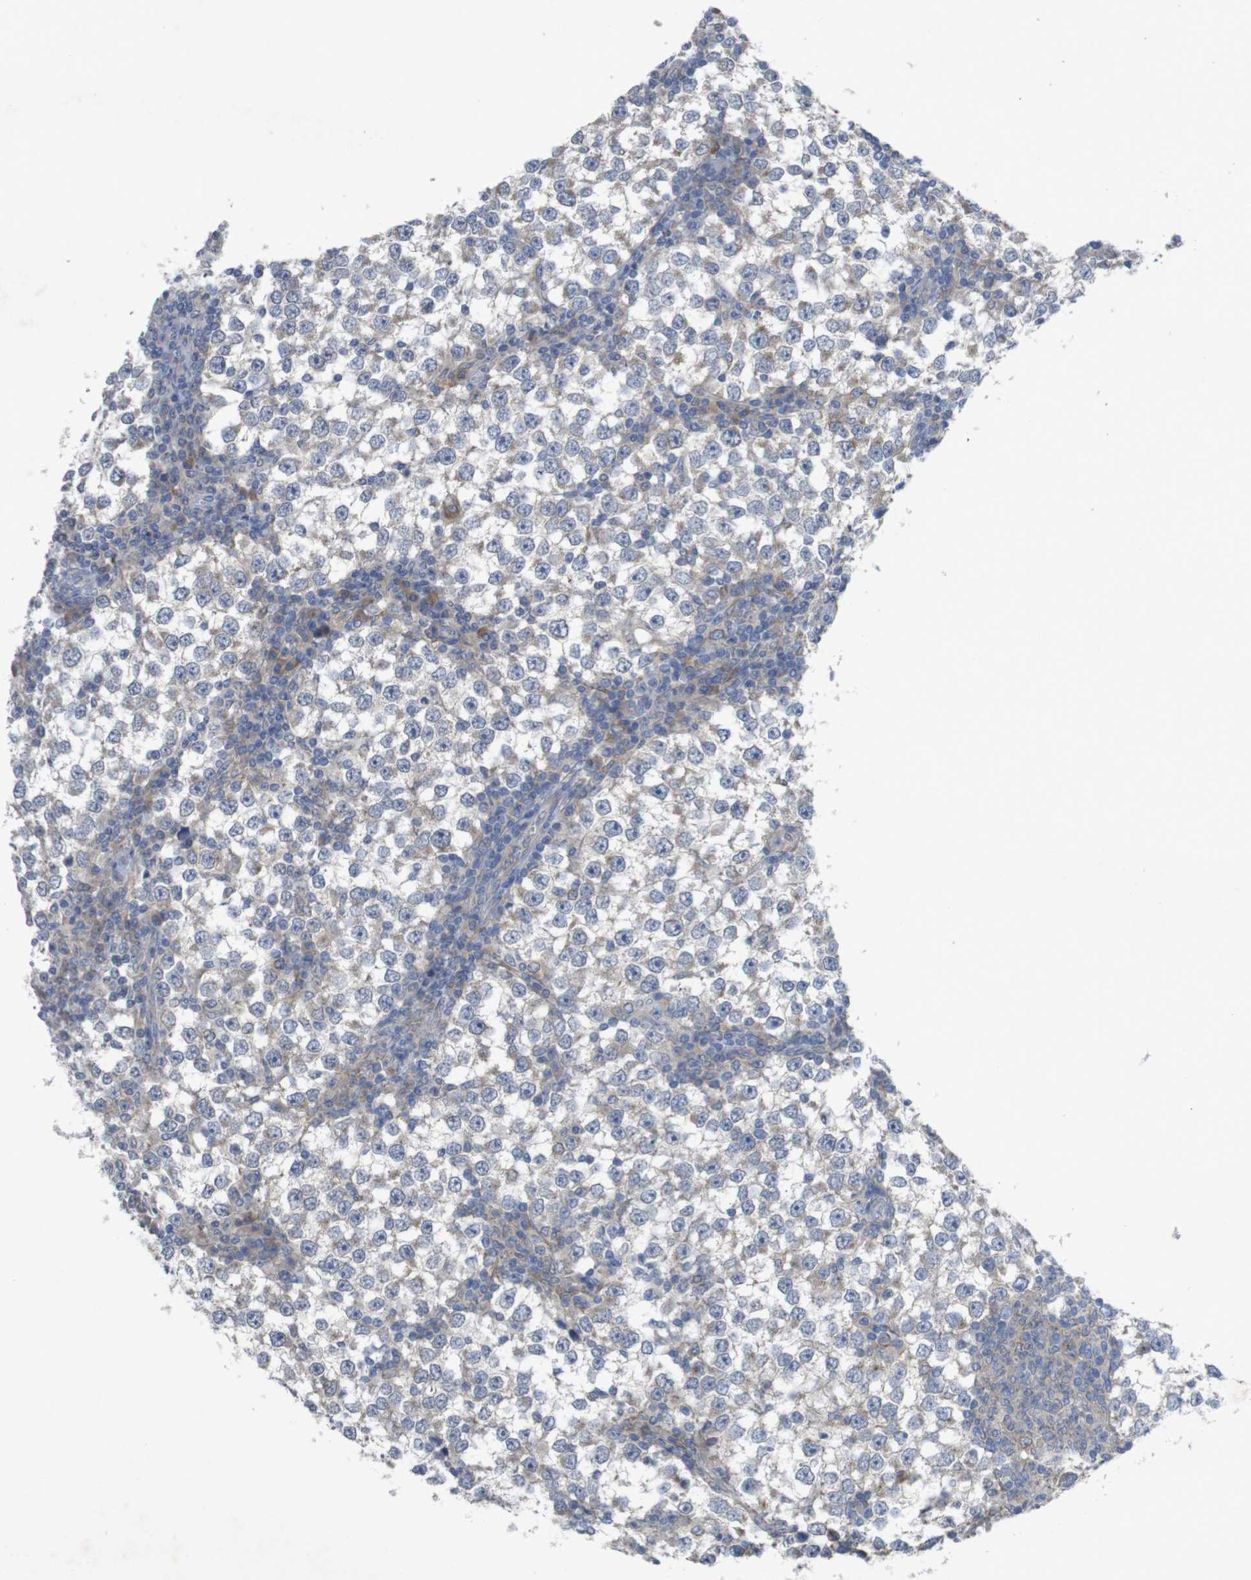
{"staining": {"intensity": "weak", "quantity": "<25%", "location": "cytoplasmic/membranous"}, "tissue": "testis cancer", "cell_type": "Tumor cells", "image_type": "cancer", "snomed": [{"axis": "morphology", "description": "Seminoma, NOS"}, {"axis": "topography", "description": "Testis"}], "caption": "IHC photomicrograph of neoplastic tissue: testis seminoma stained with DAB (3,3'-diaminobenzidine) demonstrates no significant protein expression in tumor cells.", "gene": "BCAR3", "patient": {"sex": "male", "age": 65}}